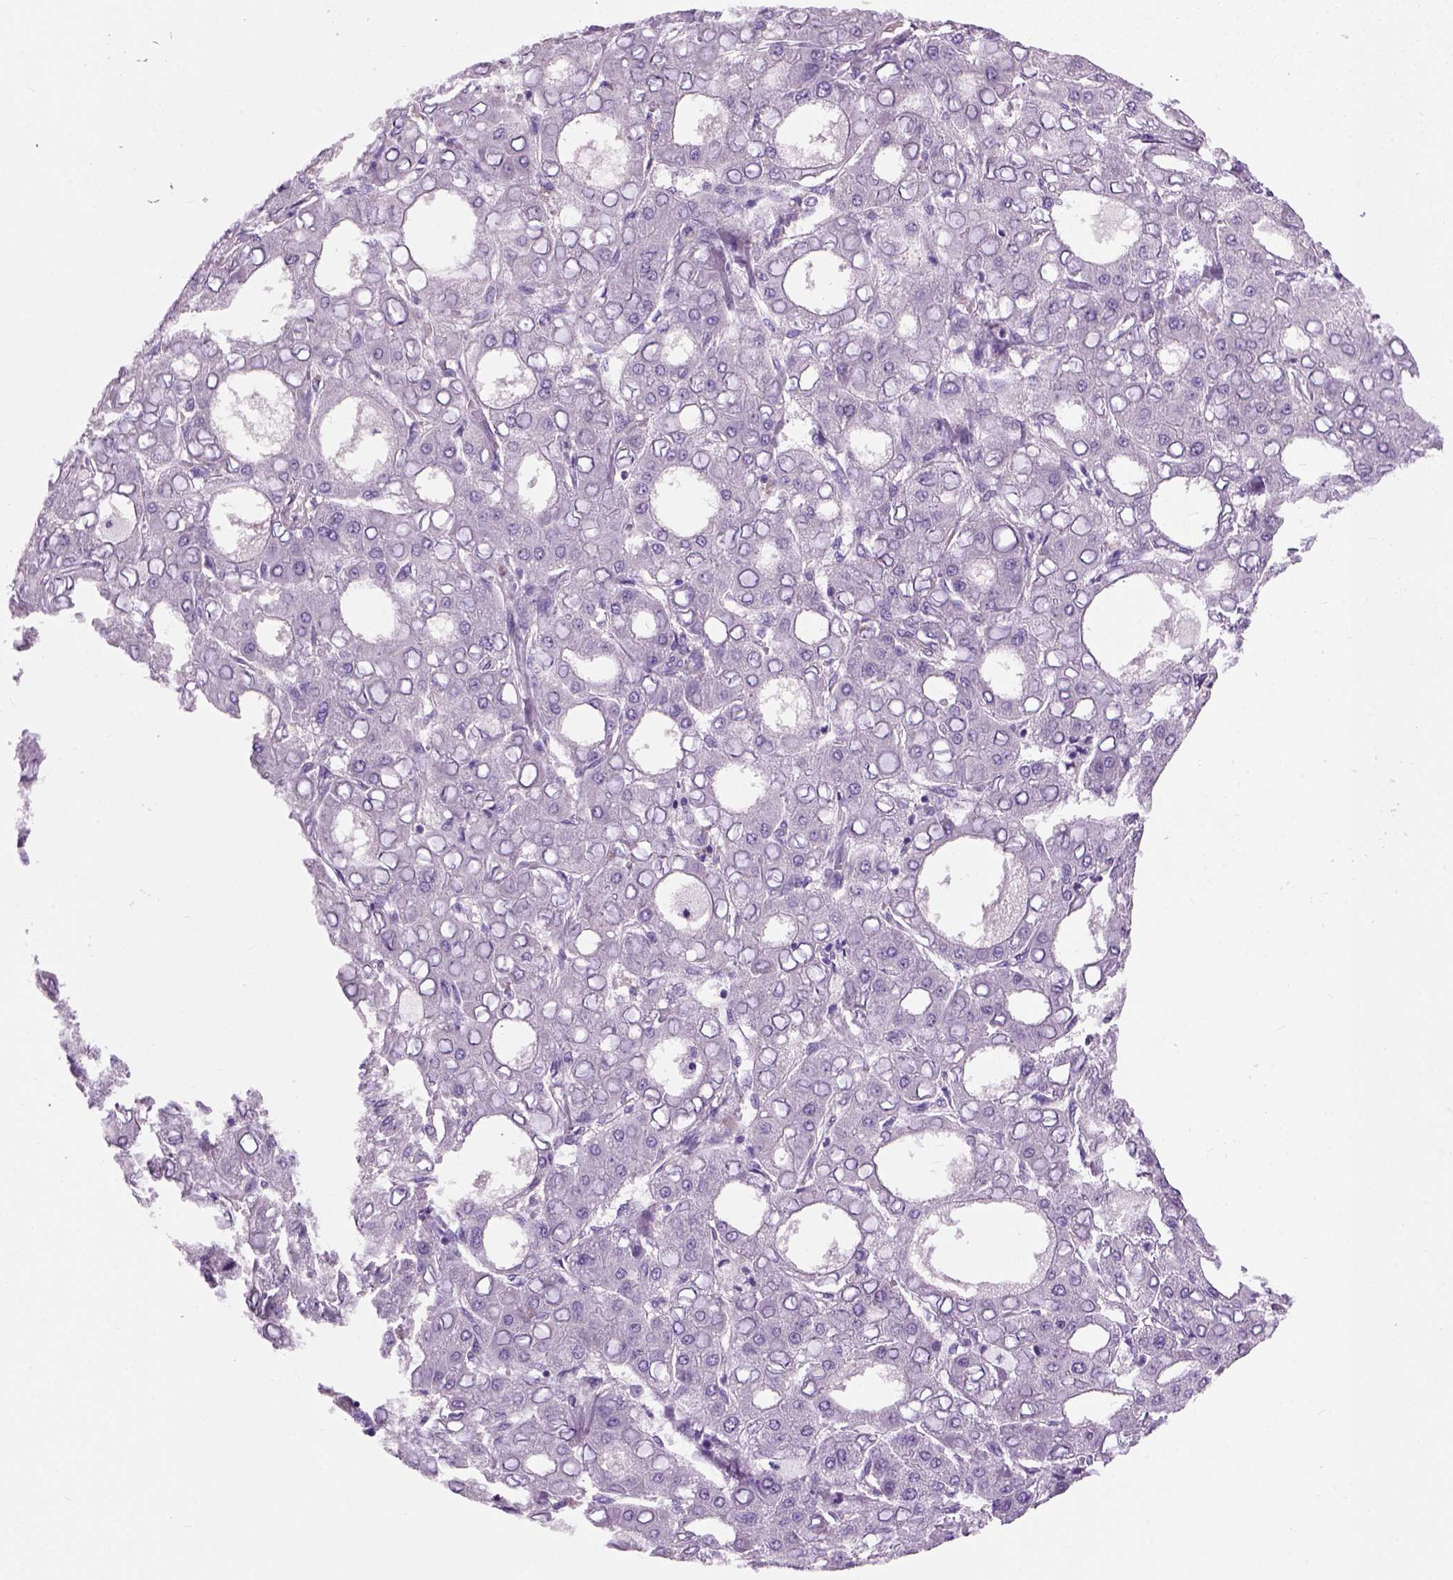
{"staining": {"intensity": "negative", "quantity": "none", "location": "none"}, "tissue": "liver cancer", "cell_type": "Tumor cells", "image_type": "cancer", "snomed": [{"axis": "morphology", "description": "Carcinoma, Hepatocellular, NOS"}, {"axis": "topography", "description": "Liver"}], "caption": "IHC micrograph of hepatocellular carcinoma (liver) stained for a protein (brown), which exhibits no positivity in tumor cells. Nuclei are stained in blue.", "gene": "FAM161A", "patient": {"sex": "male", "age": 65}}